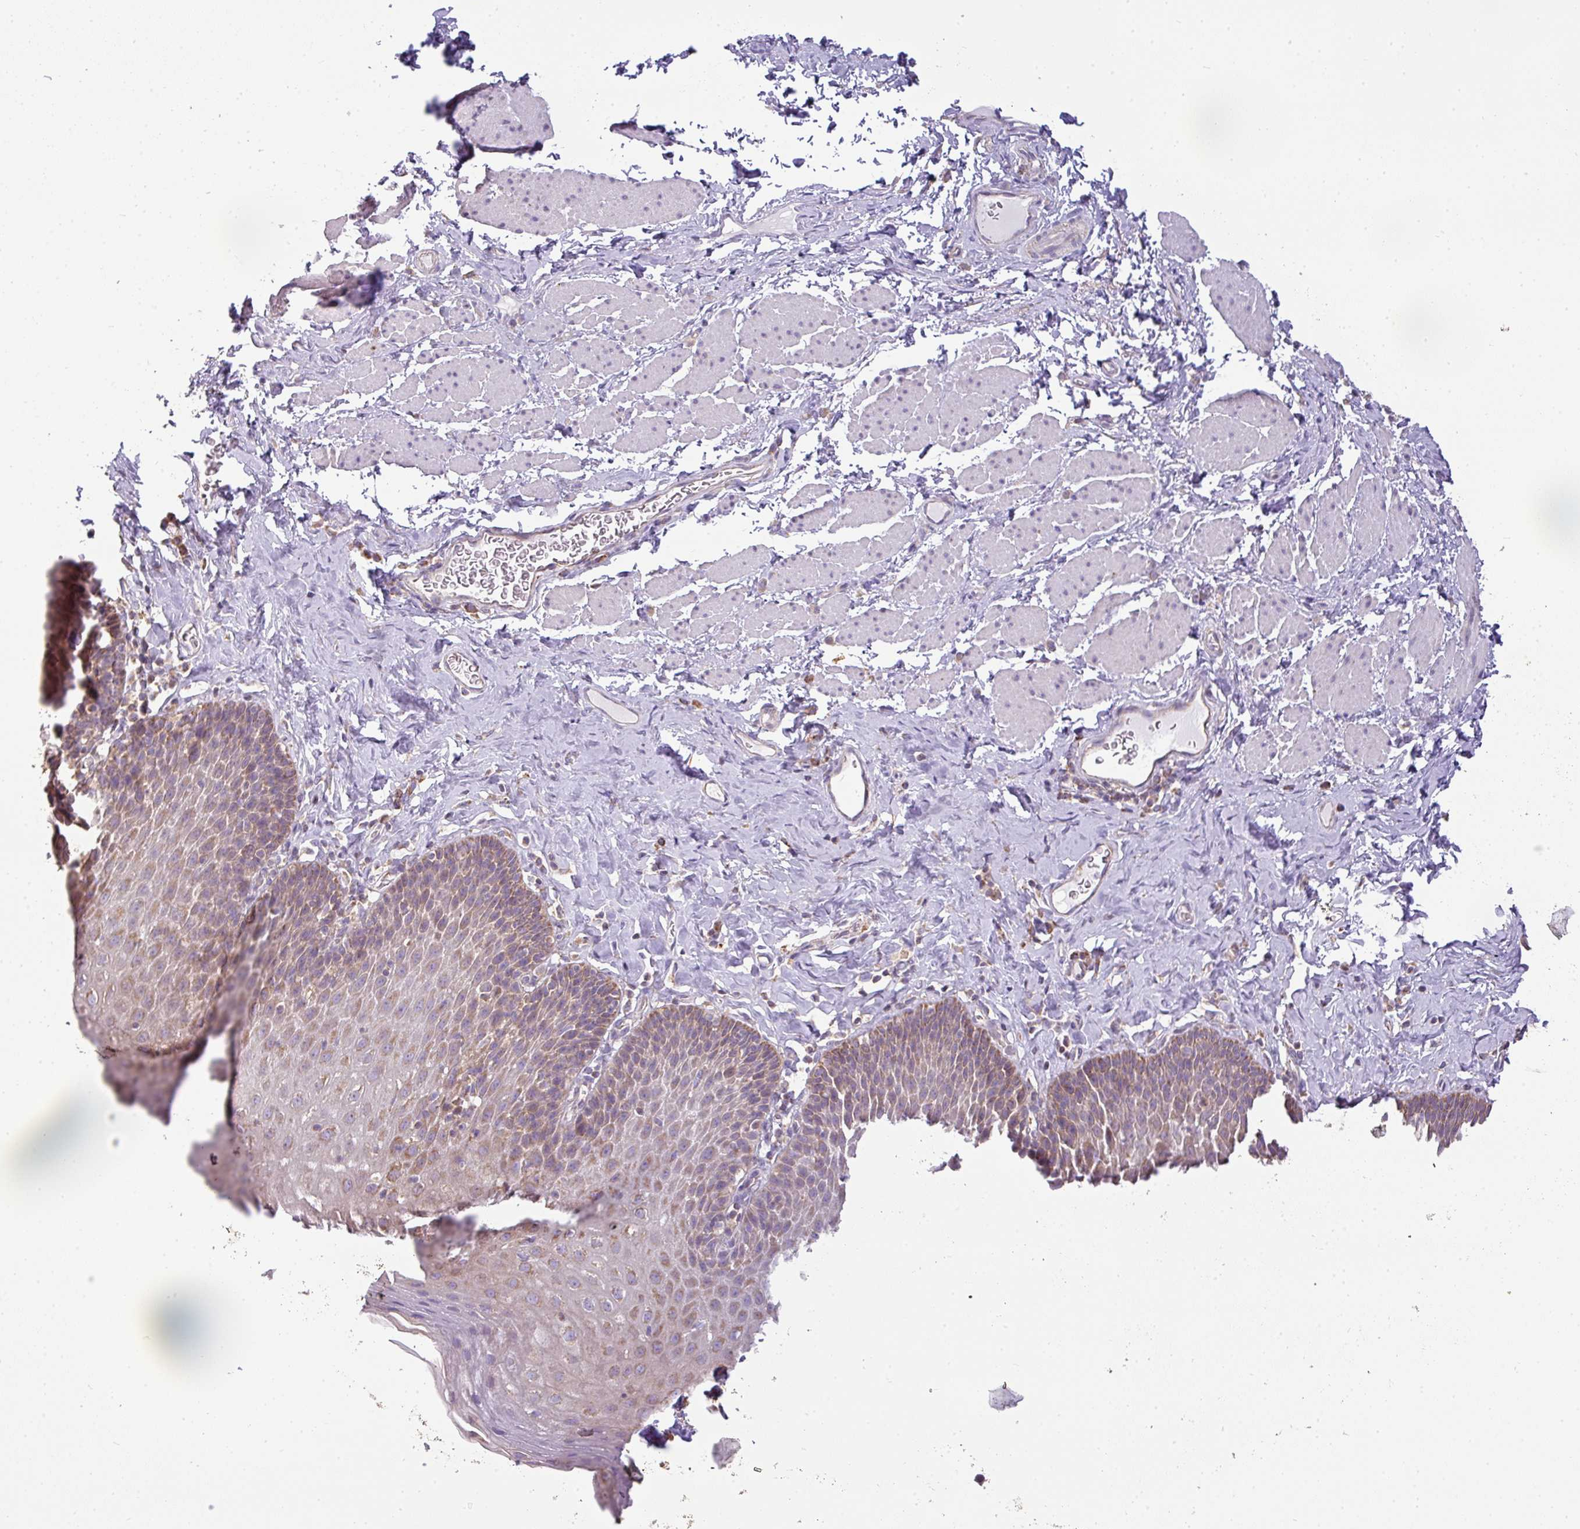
{"staining": {"intensity": "moderate", "quantity": ">75%", "location": "cytoplasmic/membranous"}, "tissue": "esophagus", "cell_type": "Squamous epithelial cells", "image_type": "normal", "snomed": [{"axis": "morphology", "description": "Normal tissue, NOS"}, {"axis": "topography", "description": "Esophagus"}], "caption": "Human esophagus stained for a protein (brown) reveals moderate cytoplasmic/membranous positive positivity in about >75% of squamous epithelial cells.", "gene": "ZNF211", "patient": {"sex": "female", "age": 61}}